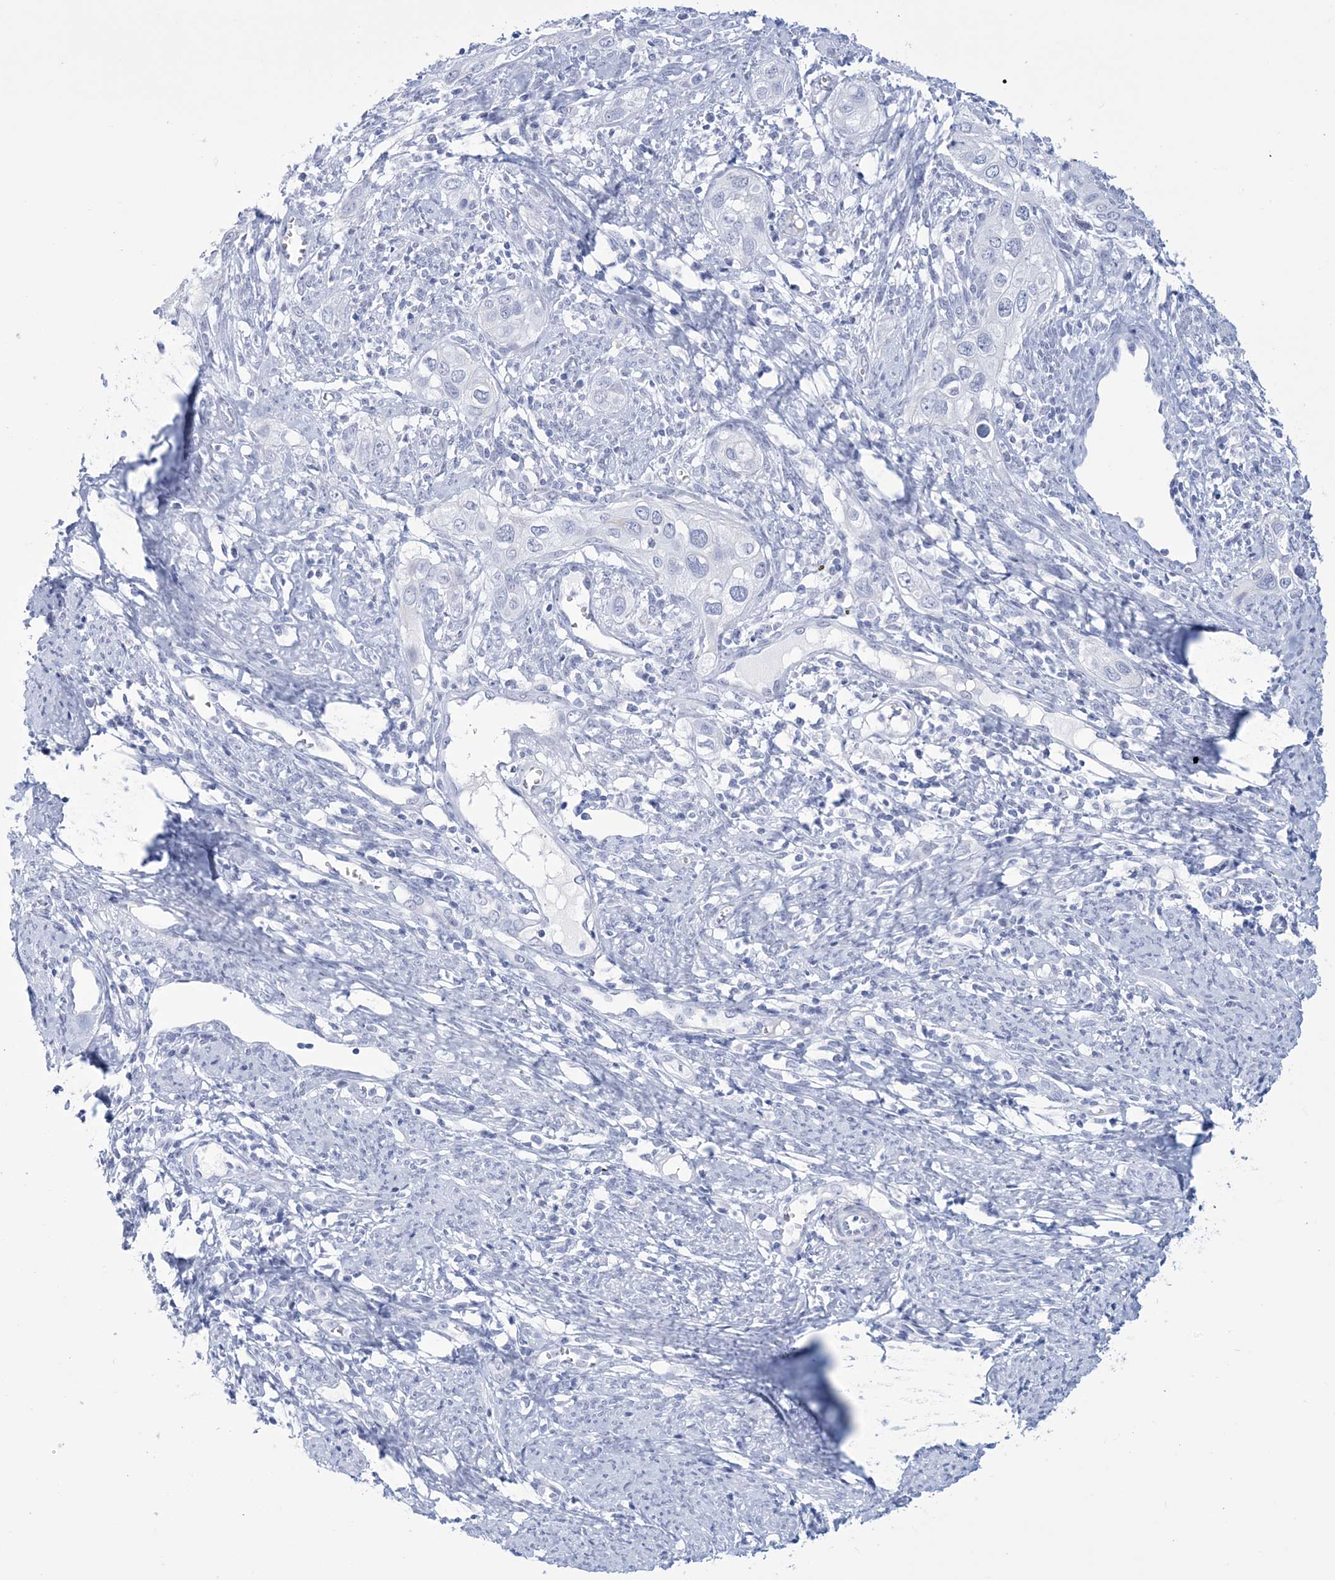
{"staining": {"intensity": "negative", "quantity": "none", "location": "none"}, "tissue": "cervical cancer", "cell_type": "Tumor cells", "image_type": "cancer", "snomed": [{"axis": "morphology", "description": "Squamous cell carcinoma, NOS"}, {"axis": "topography", "description": "Cervix"}], "caption": "The photomicrograph reveals no staining of tumor cells in cervical squamous cell carcinoma. The staining is performed using DAB (3,3'-diaminobenzidine) brown chromogen with nuclei counter-stained in using hematoxylin.", "gene": "DPCD", "patient": {"sex": "female", "age": 34}}